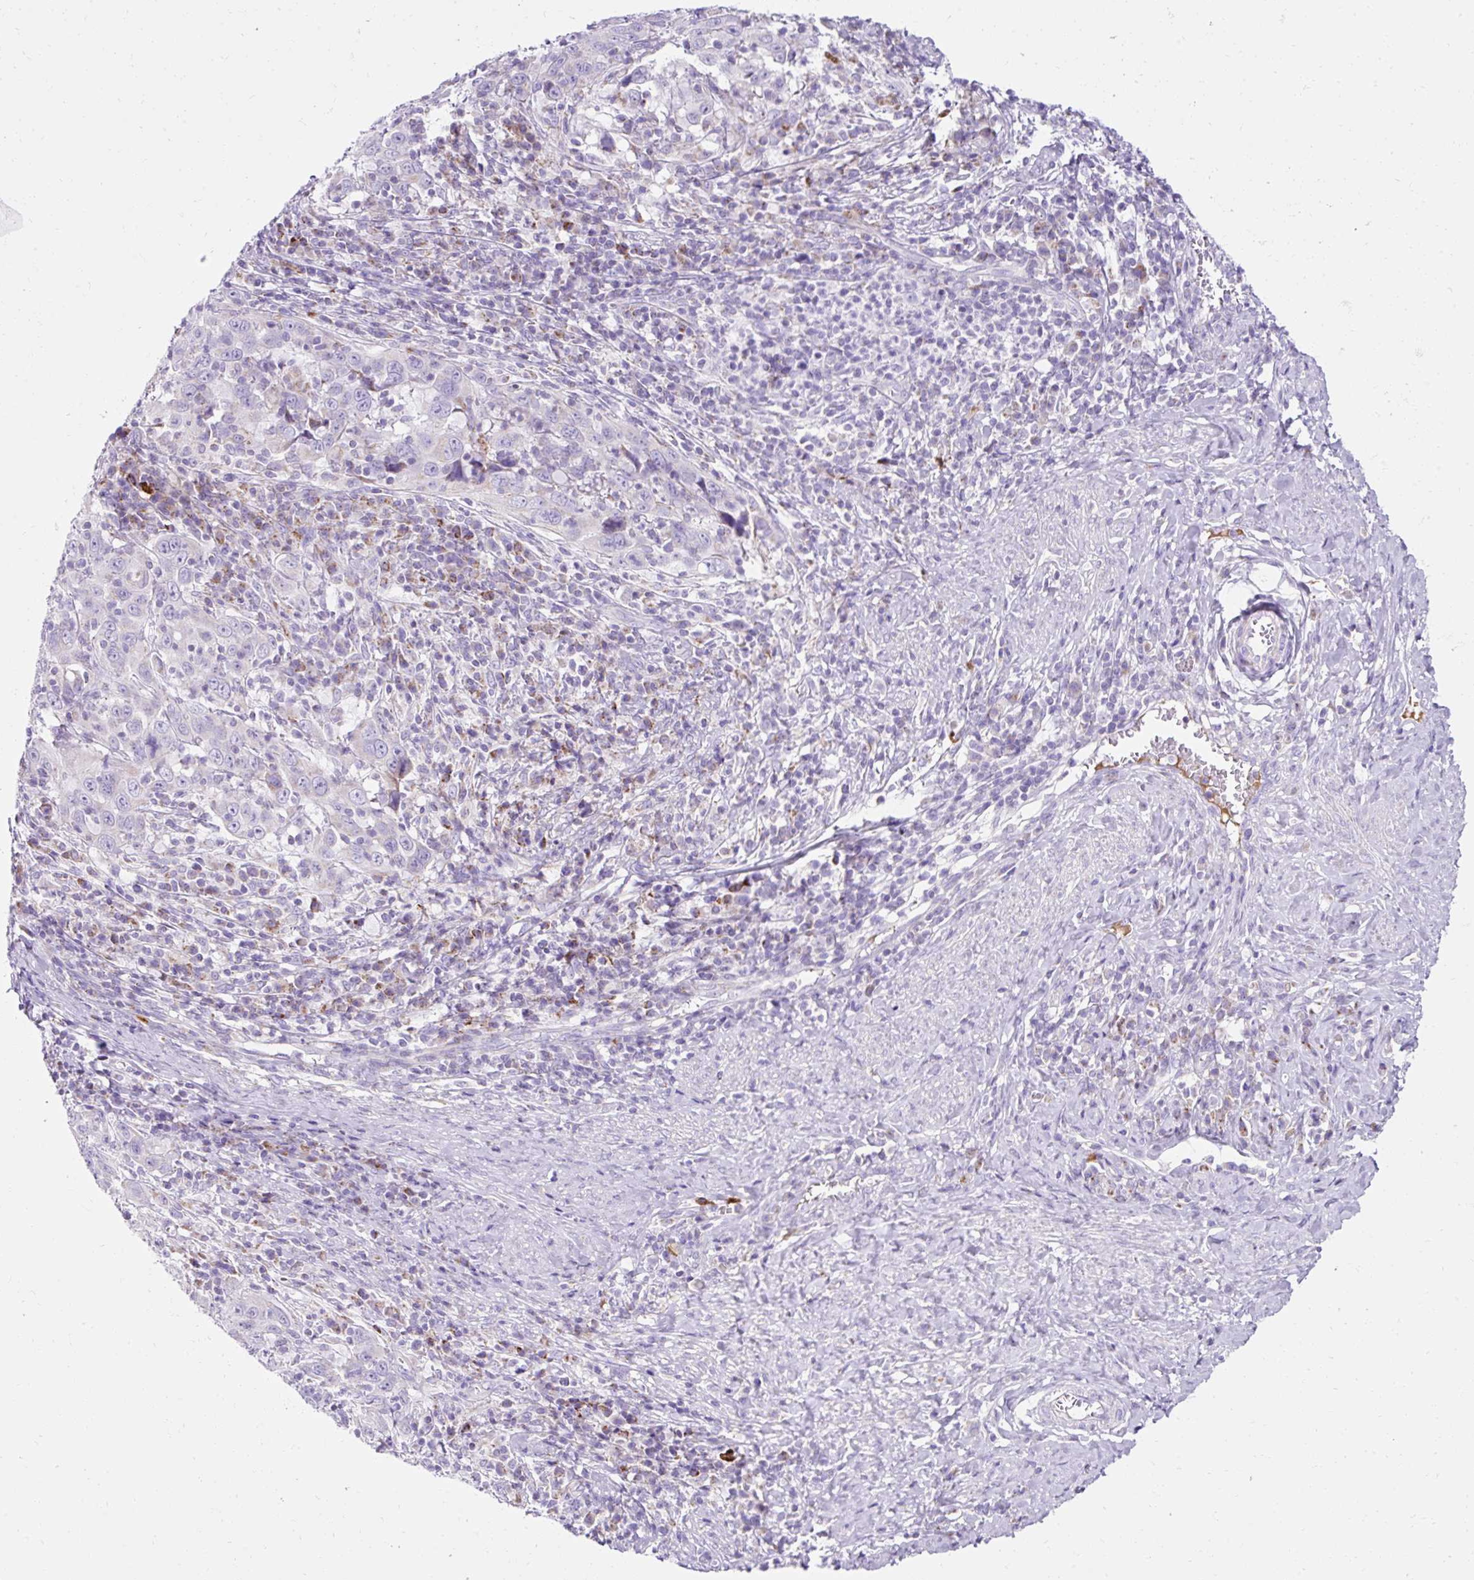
{"staining": {"intensity": "negative", "quantity": "none", "location": "none"}, "tissue": "cervical cancer", "cell_type": "Tumor cells", "image_type": "cancer", "snomed": [{"axis": "morphology", "description": "Squamous cell carcinoma, NOS"}, {"axis": "topography", "description": "Cervix"}], "caption": "This is a photomicrograph of IHC staining of cervical cancer, which shows no expression in tumor cells.", "gene": "PLPP2", "patient": {"sex": "female", "age": 46}}